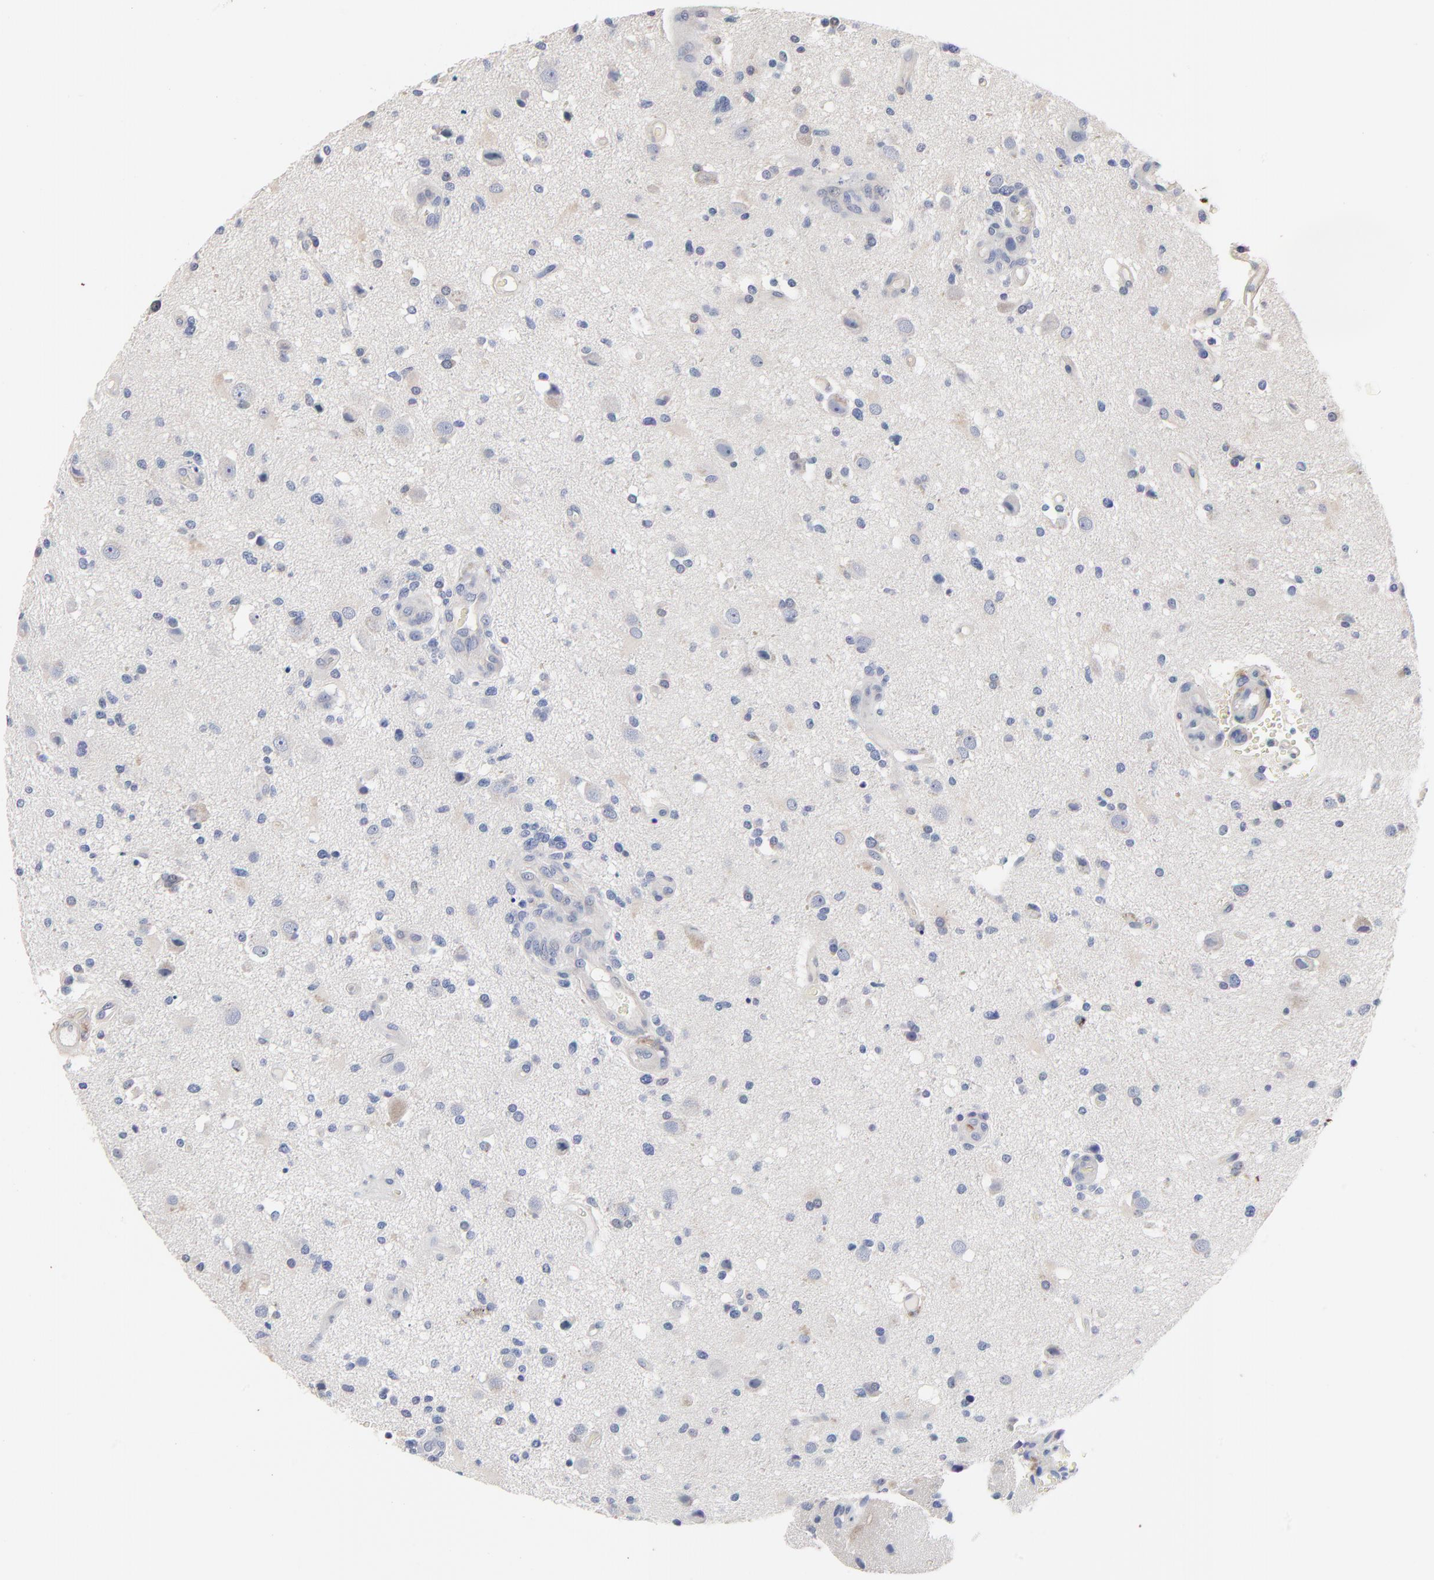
{"staining": {"intensity": "negative", "quantity": "none", "location": "none"}, "tissue": "glioma", "cell_type": "Tumor cells", "image_type": "cancer", "snomed": [{"axis": "morphology", "description": "Normal tissue, NOS"}, {"axis": "morphology", "description": "Glioma, malignant, High grade"}, {"axis": "topography", "description": "Cerebral cortex"}], "caption": "High magnification brightfield microscopy of malignant high-grade glioma stained with DAB (3,3'-diaminobenzidine) (brown) and counterstained with hematoxylin (blue): tumor cells show no significant expression. The staining is performed using DAB brown chromogen with nuclei counter-stained in using hematoxylin.", "gene": "AADAC", "patient": {"sex": "male", "age": 75}}